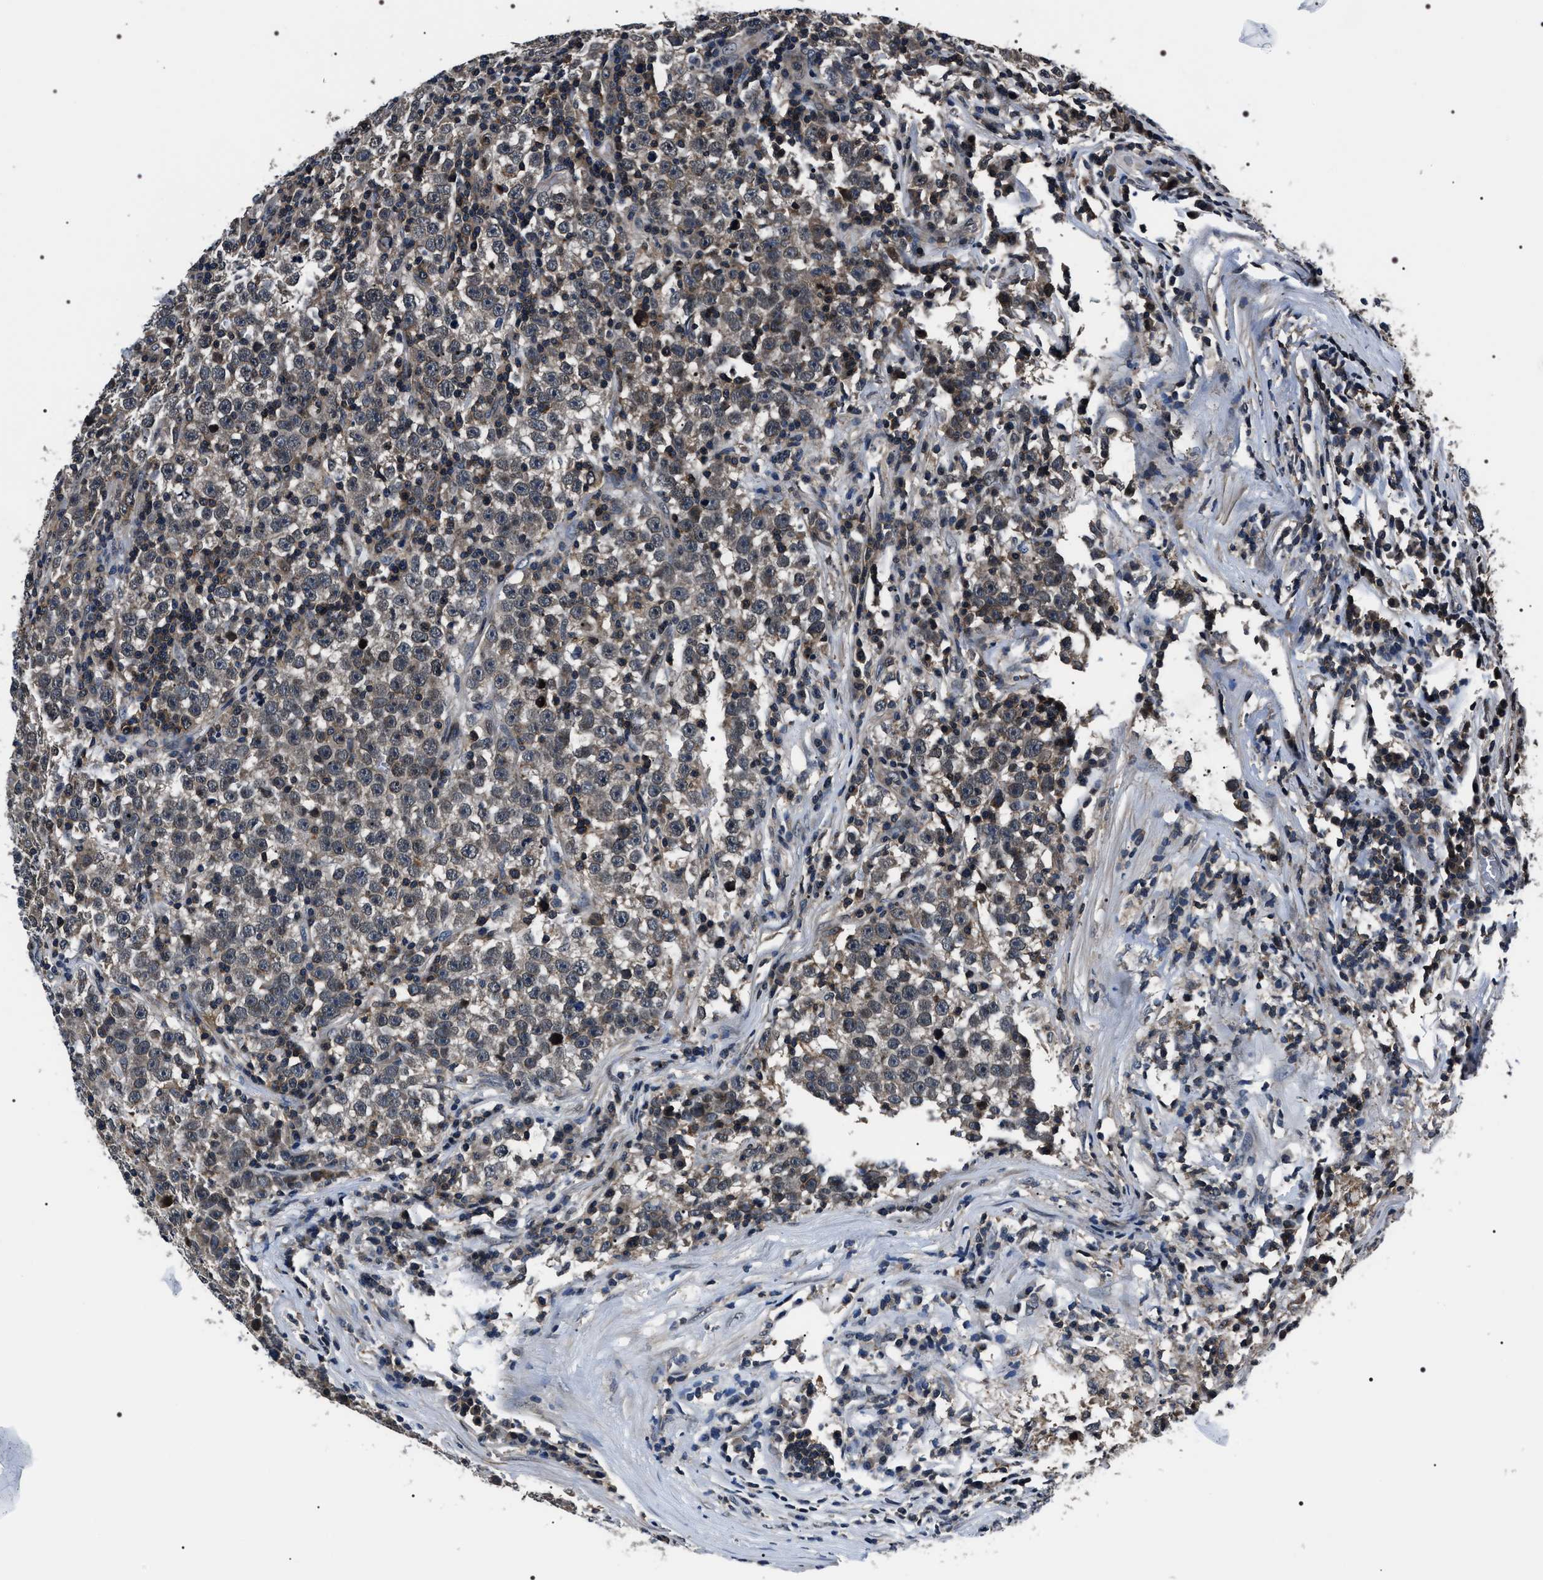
{"staining": {"intensity": "weak", "quantity": "<25%", "location": "cytoplasmic/membranous"}, "tissue": "testis cancer", "cell_type": "Tumor cells", "image_type": "cancer", "snomed": [{"axis": "morphology", "description": "Seminoma, NOS"}, {"axis": "topography", "description": "Testis"}], "caption": "This is a photomicrograph of IHC staining of seminoma (testis), which shows no staining in tumor cells.", "gene": "SIPA1", "patient": {"sex": "male", "age": 43}}